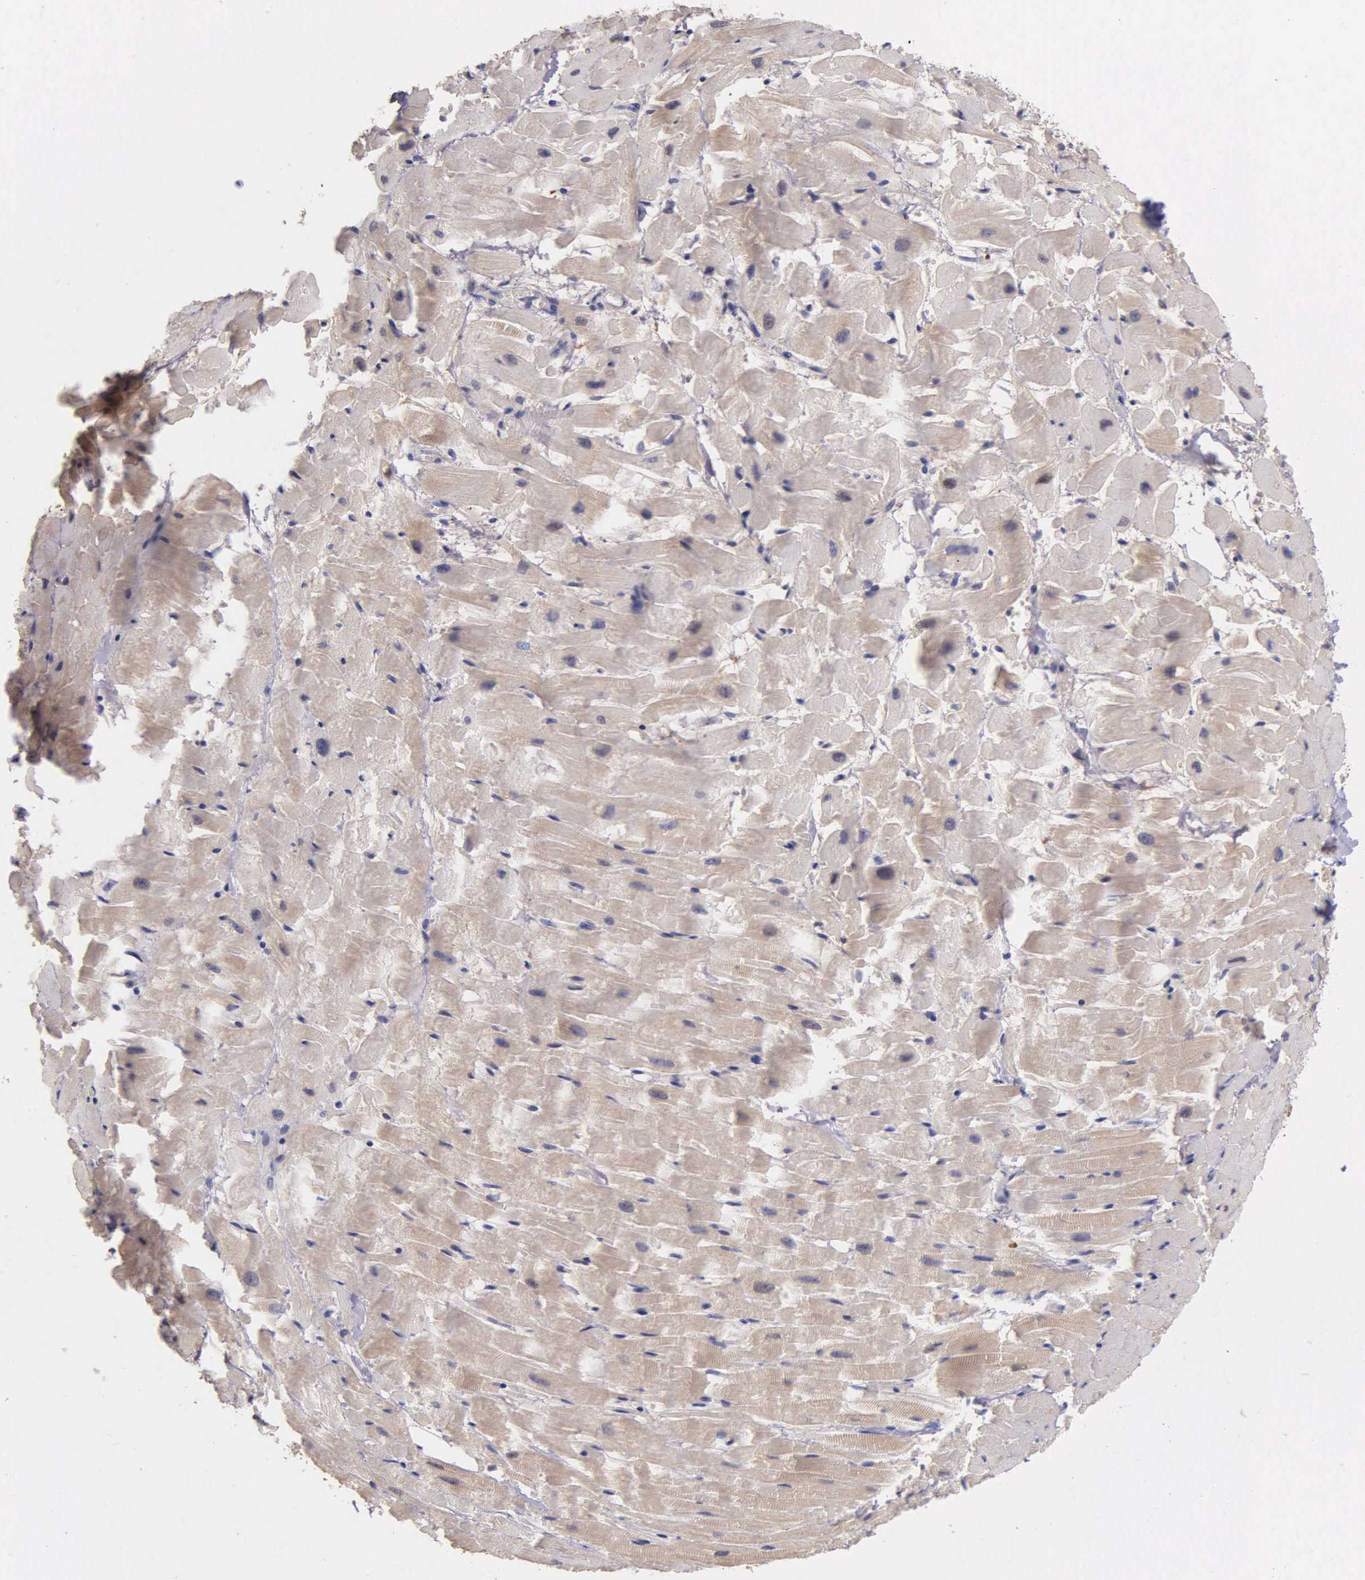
{"staining": {"intensity": "negative", "quantity": "none", "location": "none"}, "tissue": "heart muscle", "cell_type": "Cardiomyocytes", "image_type": "normal", "snomed": [{"axis": "morphology", "description": "Normal tissue, NOS"}, {"axis": "topography", "description": "Heart"}], "caption": "The histopathology image shows no staining of cardiomyocytes in normal heart muscle. (DAB immunohistochemistry (IHC), high magnification).", "gene": "GSTT2B", "patient": {"sex": "female", "age": 19}}